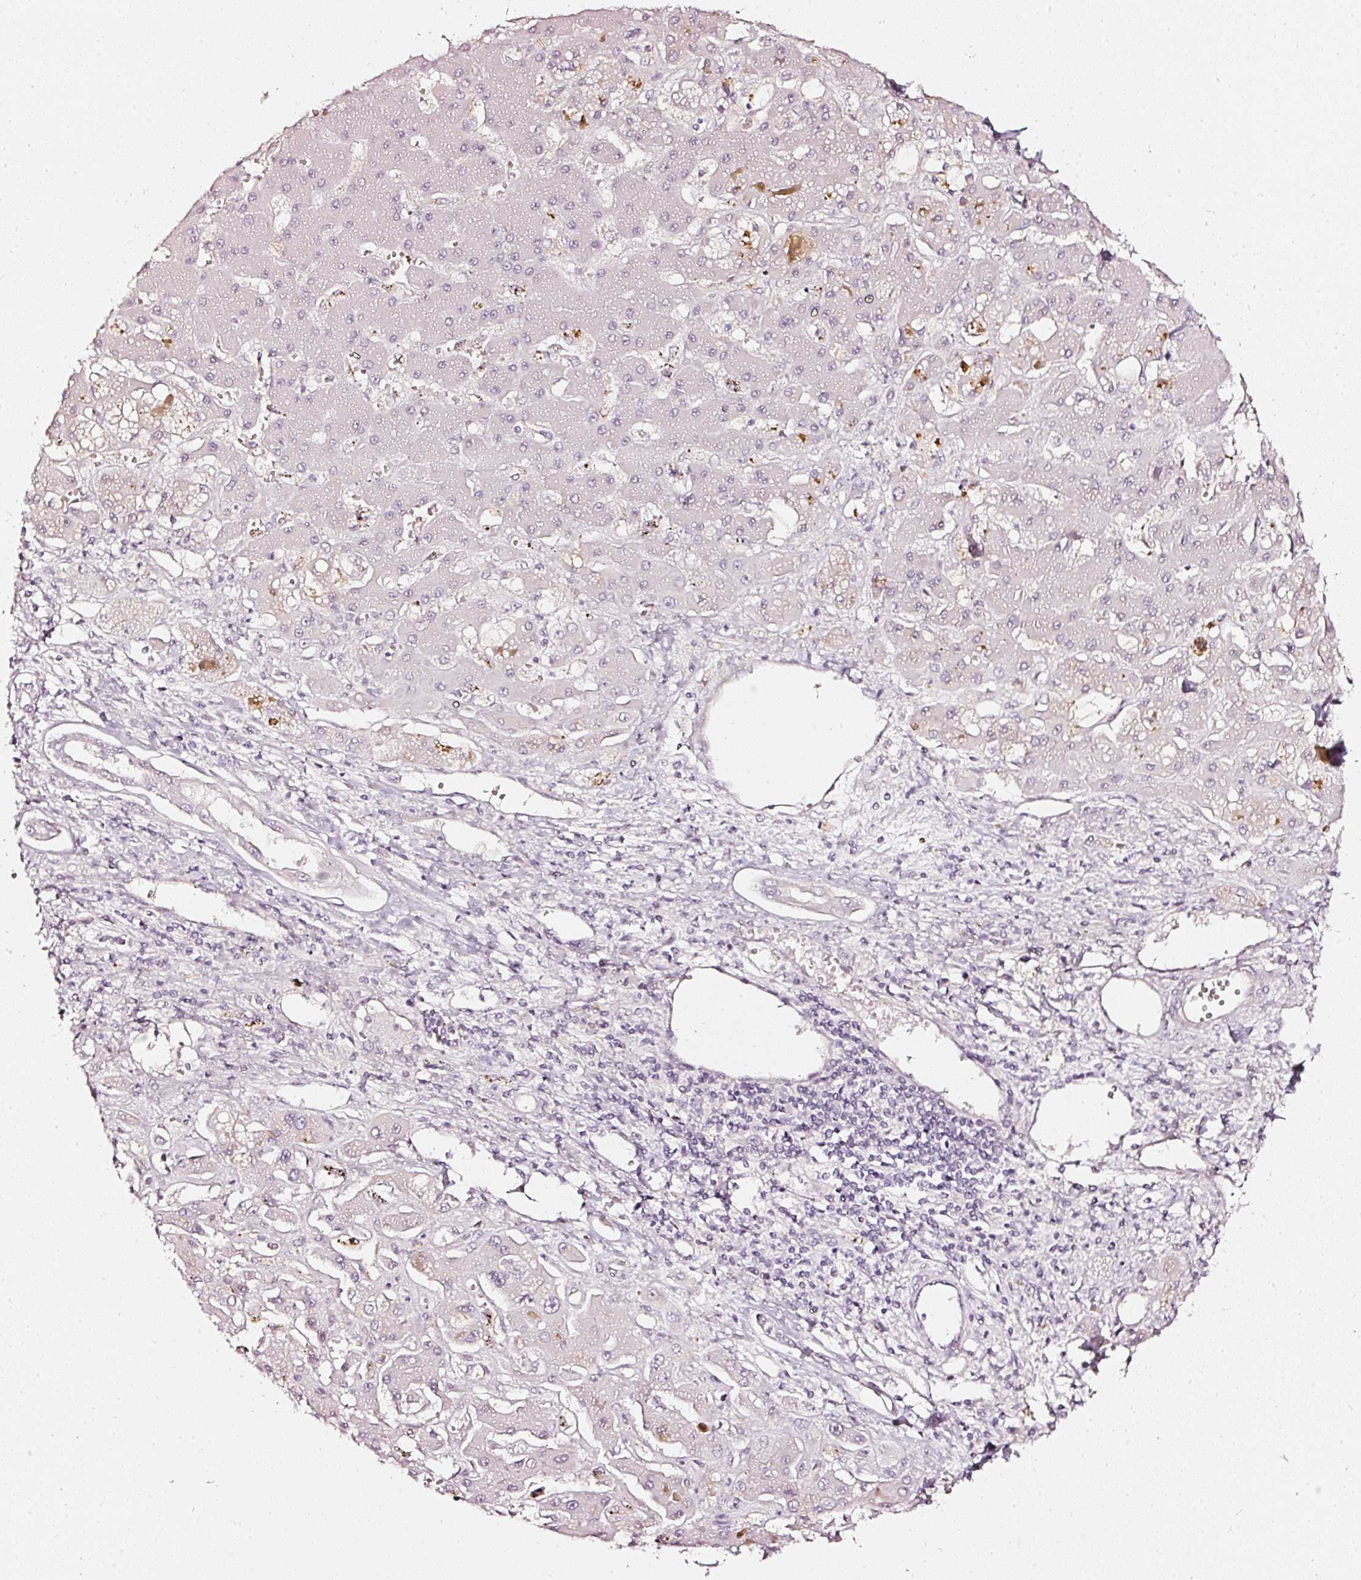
{"staining": {"intensity": "negative", "quantity": "none", "location": "none"}, "tissue": "liver cancer", "cell_type": "Tumor cells", "image_type": "cancer", "snomed": [{"axis": "morphology", "description": "Cholangiocarcinoma"}, {"axis": "topography", "description": "Liver"}], "caption": "Immunohistochemistry image of neoplastic tissue: human liver cancer stained with DAB reveals no significant protein expression in tumor cells.", "gene": "CNP", "patient": {"sex": "male", "age": 67}}